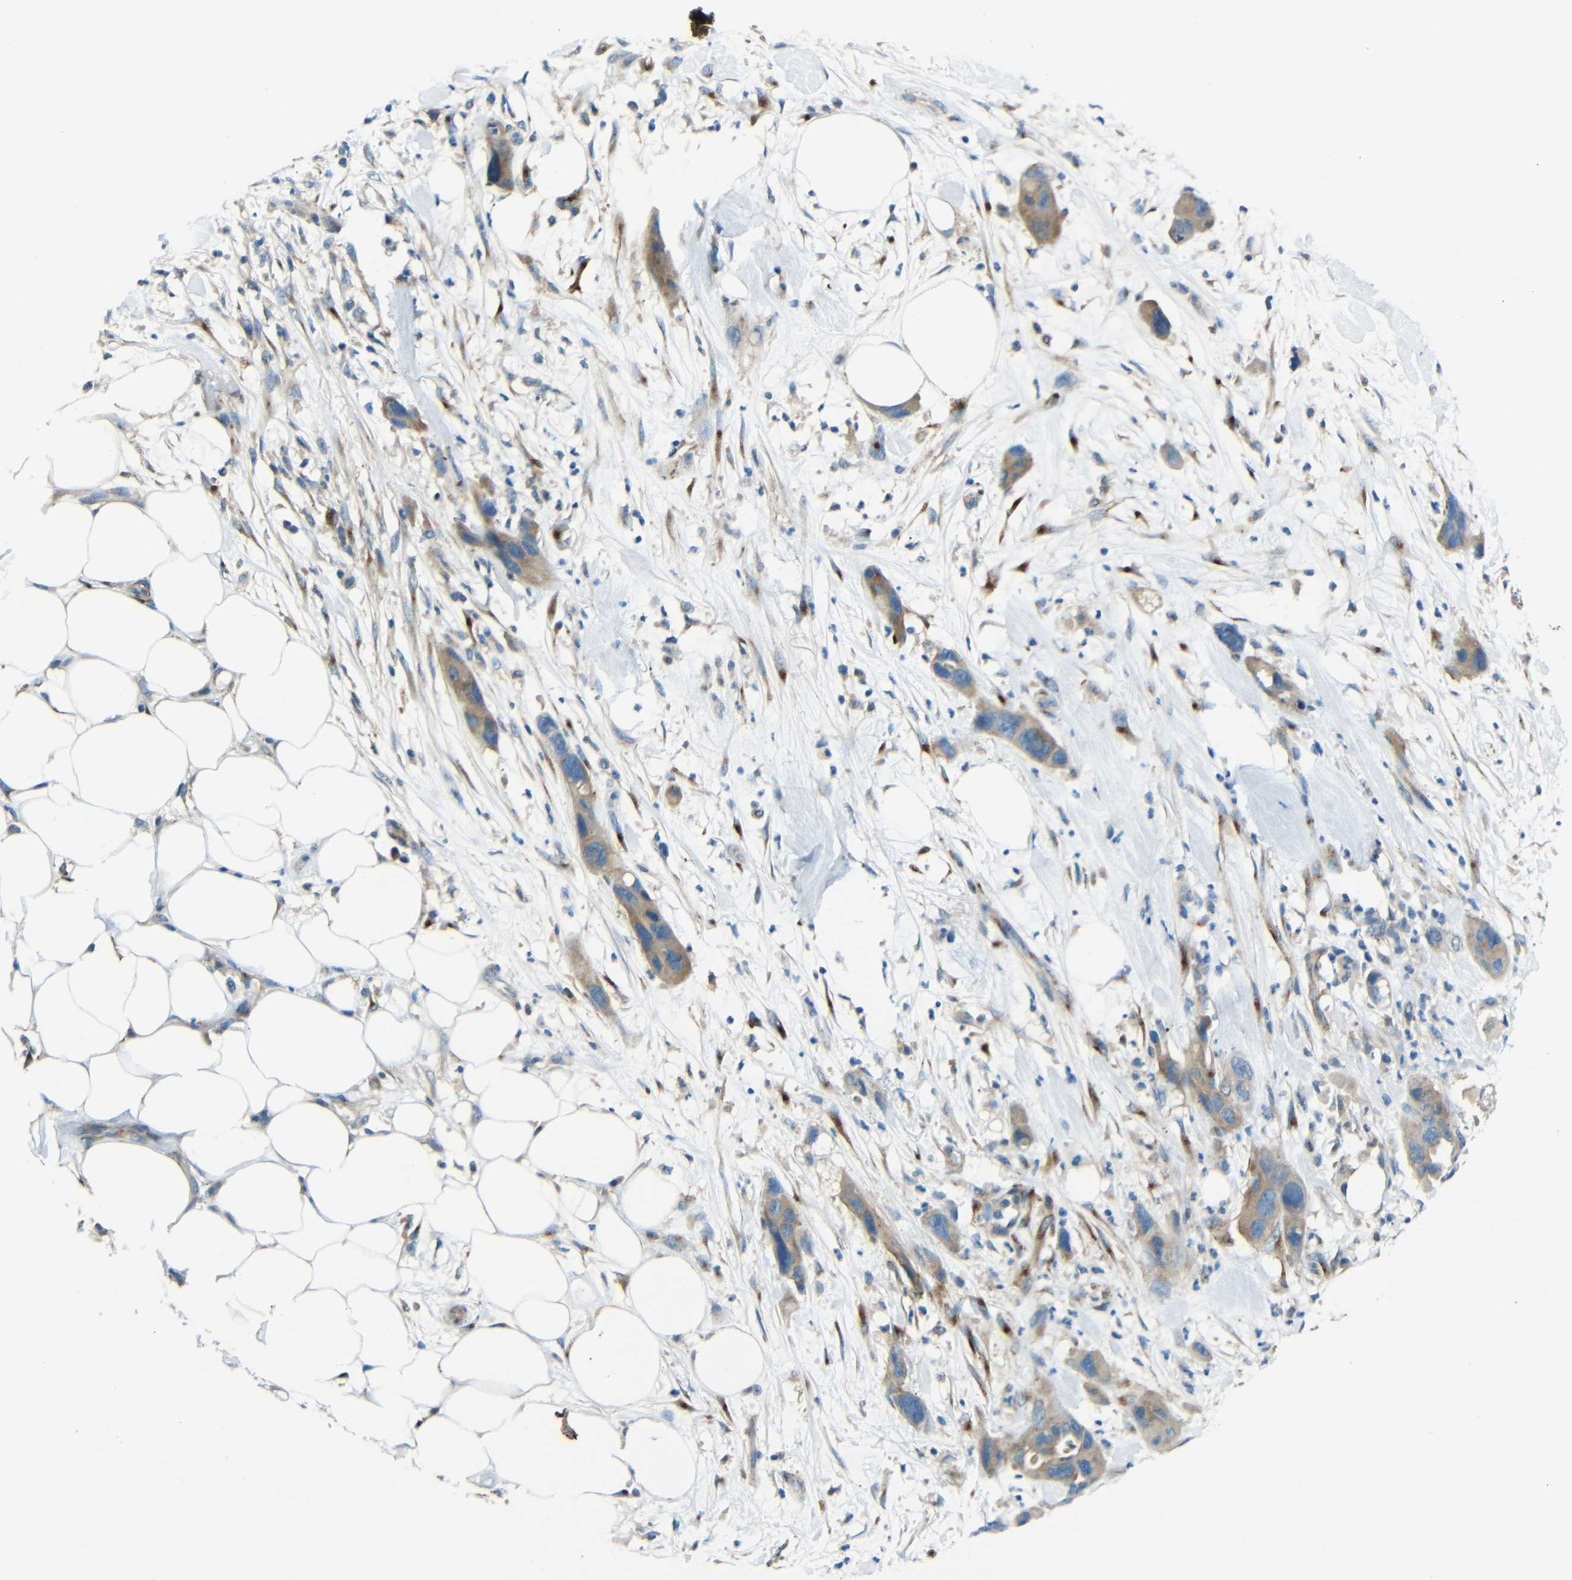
{"staining": {"intensity": "weak", "quantity": ">75%", "location": "cytoplasmic/membranous"}, "tissue": "pancreatic cancer", "cell_type": "Tumor cells", "image_type": "cancer", "snomed": [{"axis": "morphology", "description": "Adenocarcinoma, NOS"}, {"axis": "topography", "description": "Pancreas"}], "caption": "Approximately >75% of tumor cells in human pancreatic cancer (adenocarcinoma) demonstrate weak cytoplasmic/membranous protein expression as visualized by brown immunohistochemical staining.", "gene": "CYP26B1", "patient": {"sex": "female", "age": 71}}